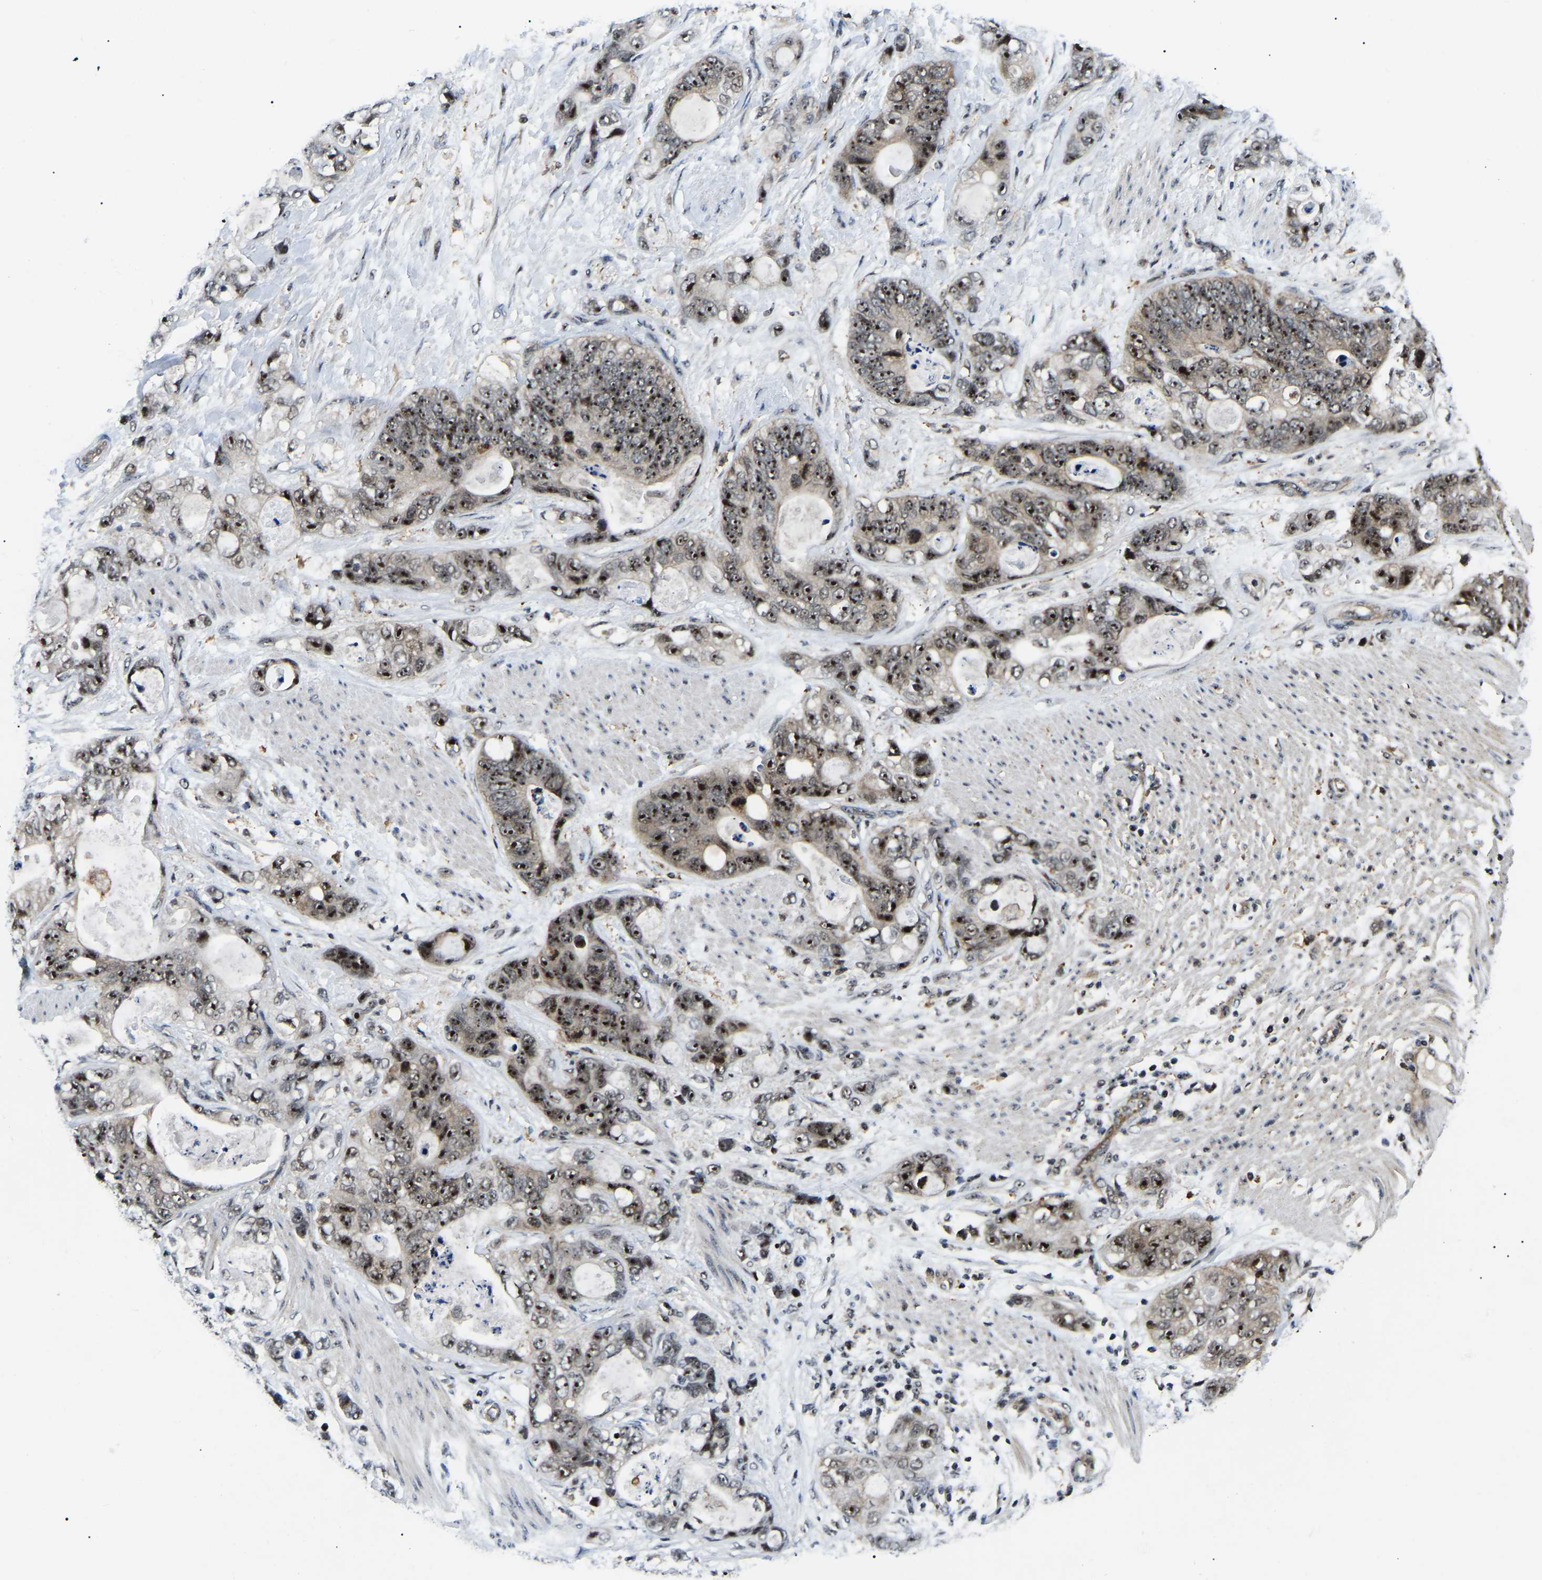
{"staining": {"intensity": "strong", "quantity": ">75%", "location": "nuclear"}, "tissue": "stomach cancer", "cell_type": "Tumor cells", "image_type": "cancer", "snomed": [{"axis": "morphology", "description": "Normal tissue, NOS"}, {"axis": "morphology", "description": "Adenocarcinoma, NOS"}, {"axis": "topography", "description": "Stomach"}], "caption": "Strong nuclear staining is appreciated in about >75% of tumor cells in stomach cancer. The staining was performed using DAB to visualize the protein expression in brown, while the nuclei were stained in blue with hematoxylin (Magnification: 20x).", "gene": "RRP1B", "patient": {"sex": "female", "age": 89}}